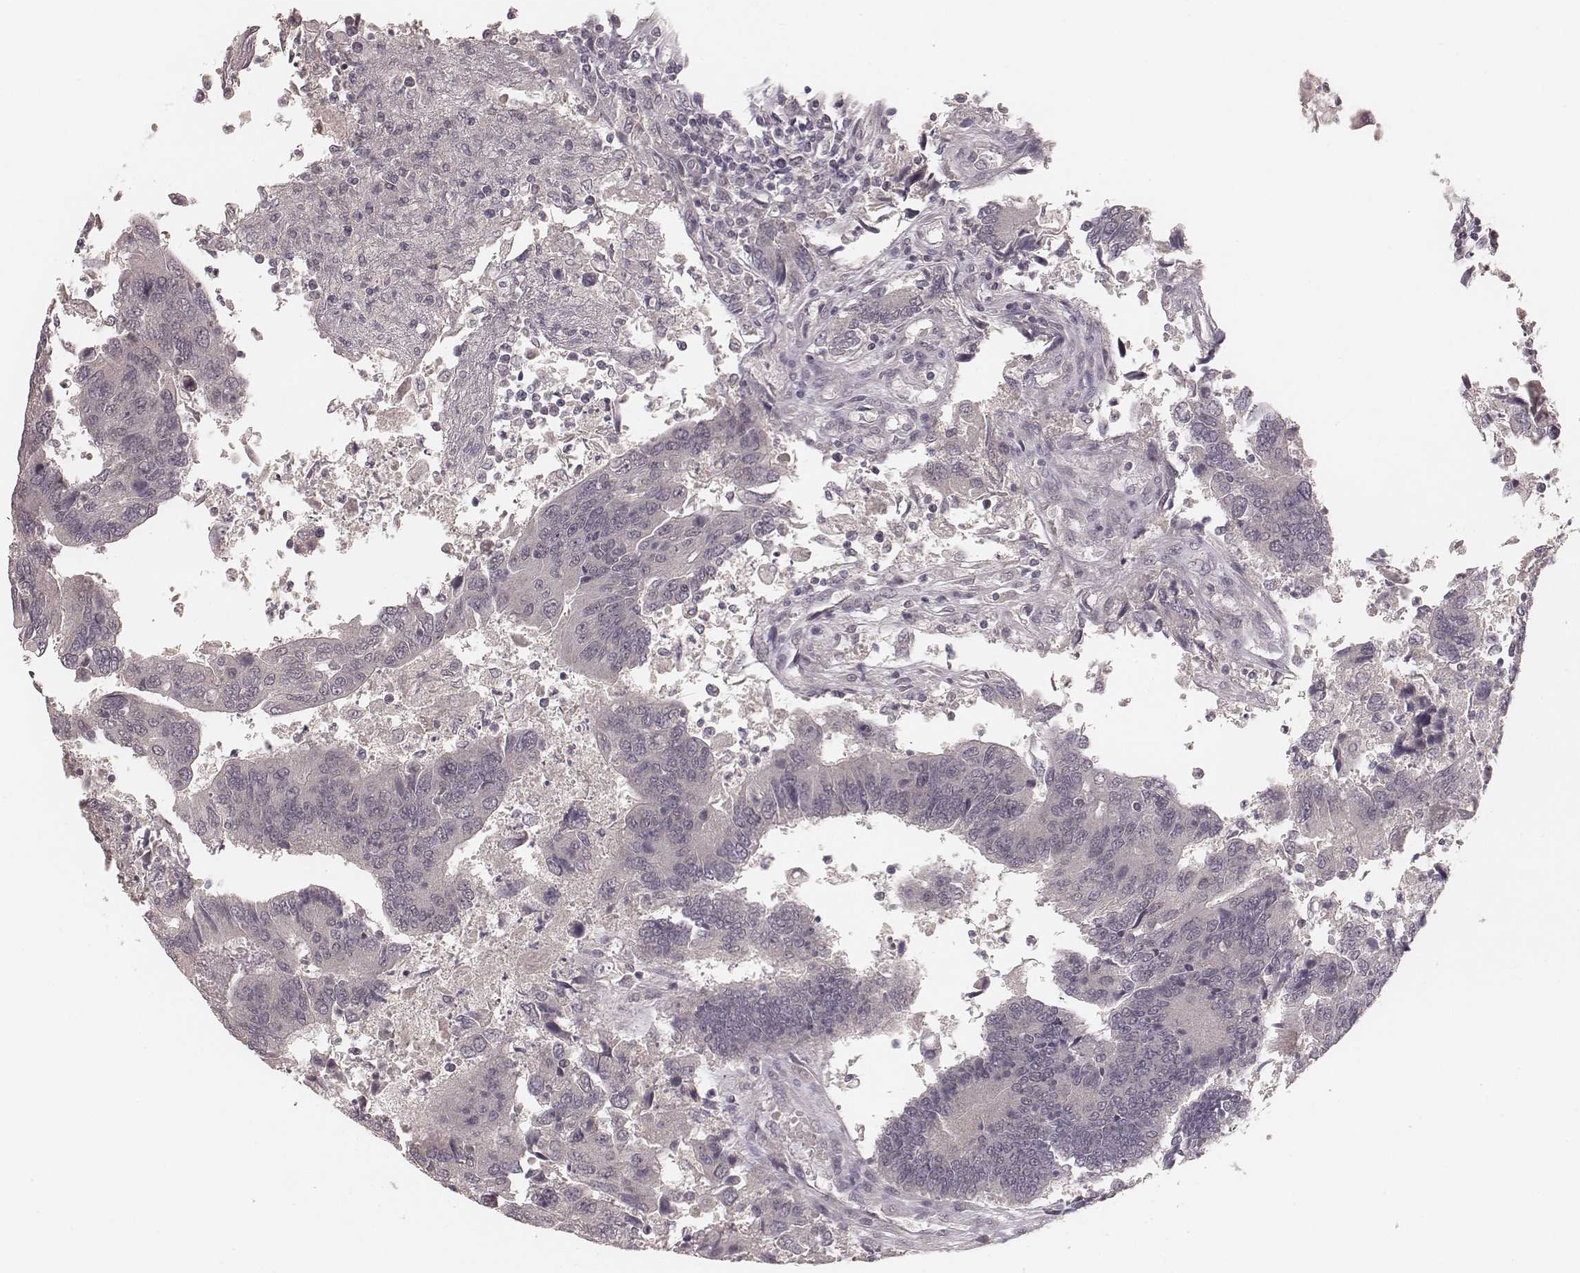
{"staining": {"intensity": "negative", "quantity": "none", "location": "none"}, "tissue": "colorectal cancer", "cell_type": "Tumor cells", "image_type": "cancer", "snomed": [{"axis": "morphology", "description": "Adenocarcinoma, NOS"}, {"axis": "topography", "description": "Colon"}], "caption": "The histopathology image shows no significant positivity in tumor cells of colorectal cancer.", "gene": "LY6K", "patient": {"sex": "female", "age": 67}}